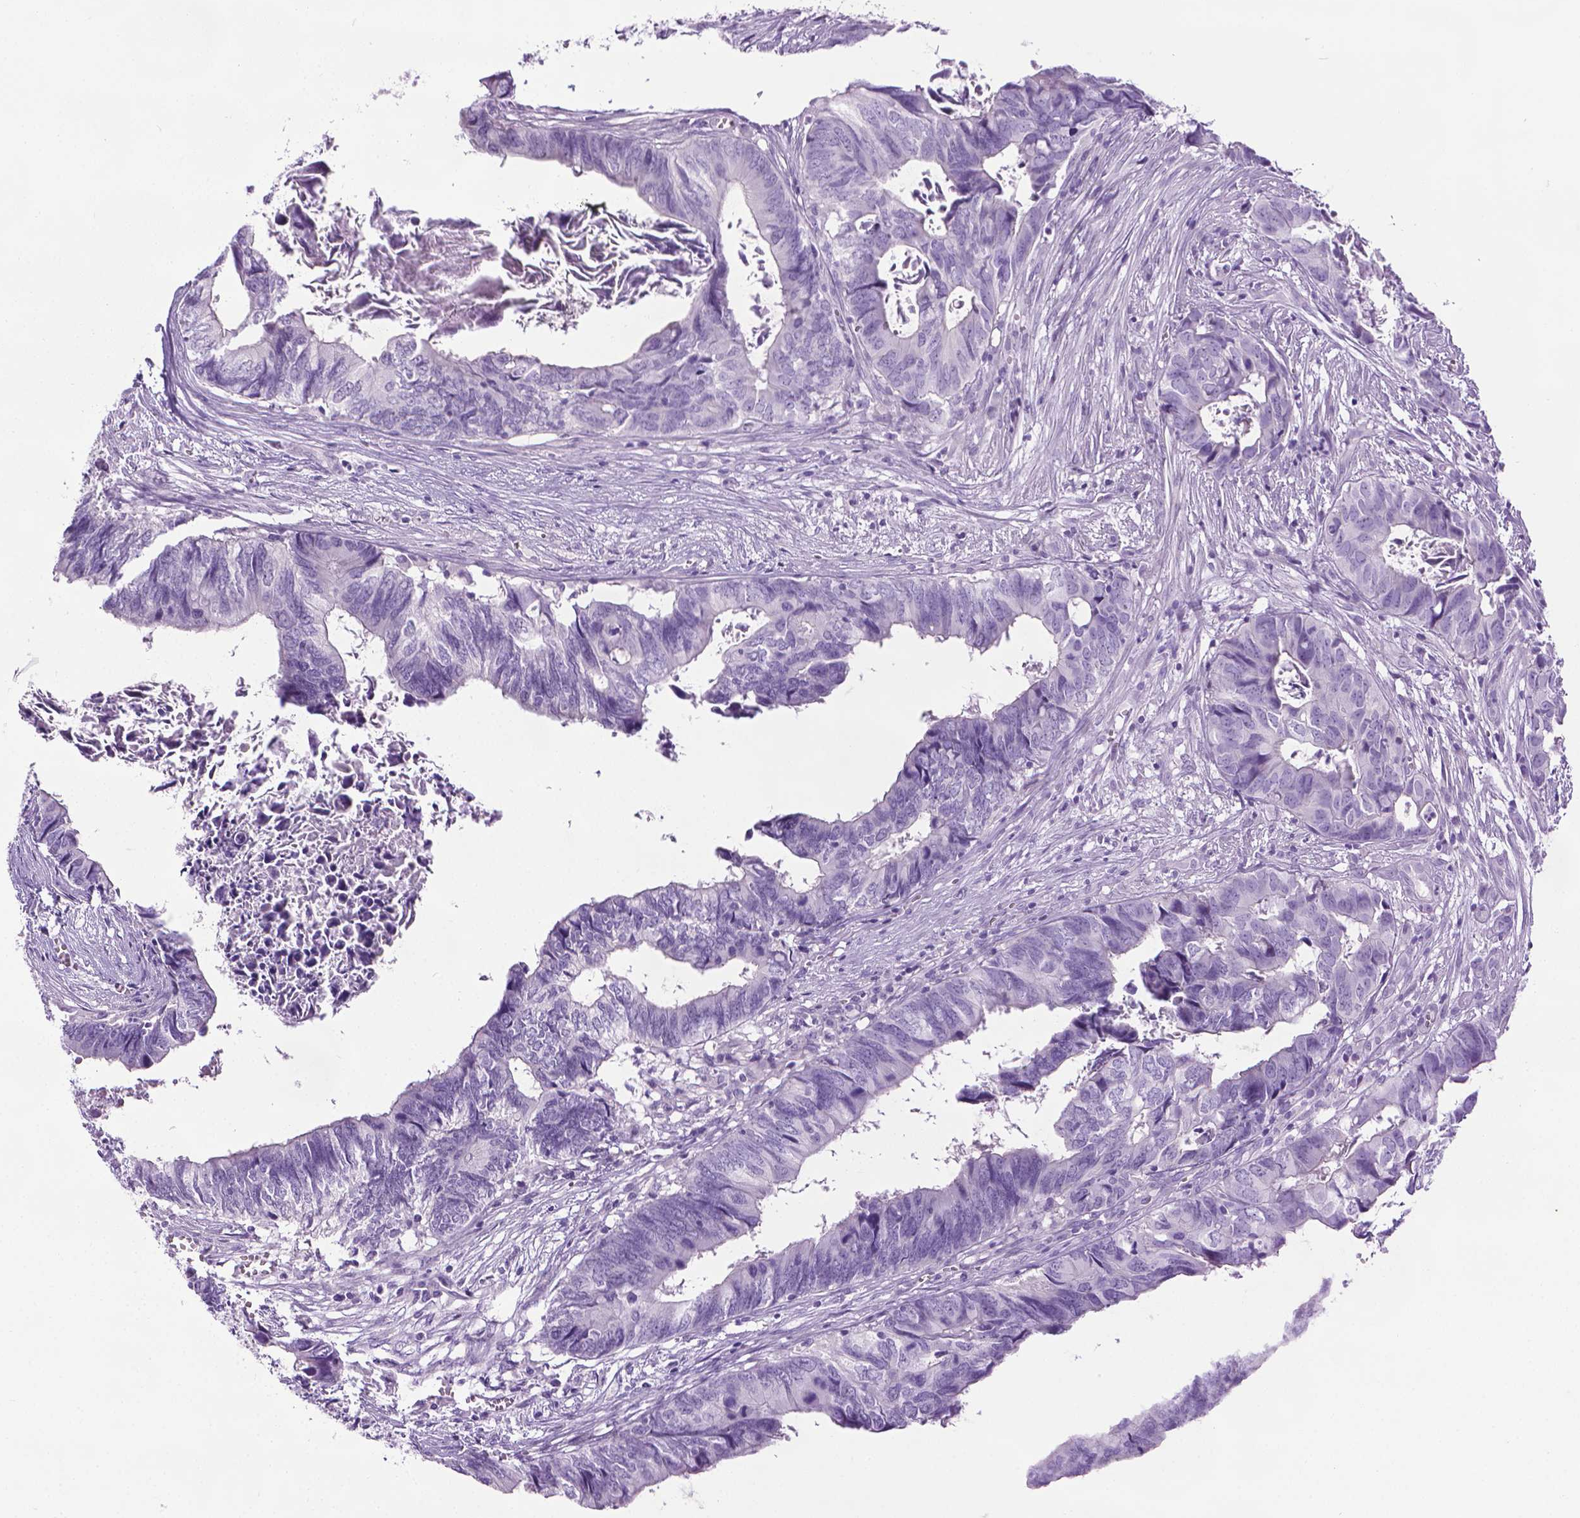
{"staining": {"intensity": "negative", "quantity": "none", "location": "none"}, "tissue": "colorectal cancer", "cell_type": "Tumor cells", "image_type": "cancer", "snomed": [{"axis": "morphology", "description": "Adenocarcinoma, NOS"}, {"axis": "topography", "description": "Colon"}], "caption": "IHC of human colorectal adenocarcinoma reveals no expression in tumor cells.", "gene": "DNAI7", "patient": {"sex": "female", "age": 82}}